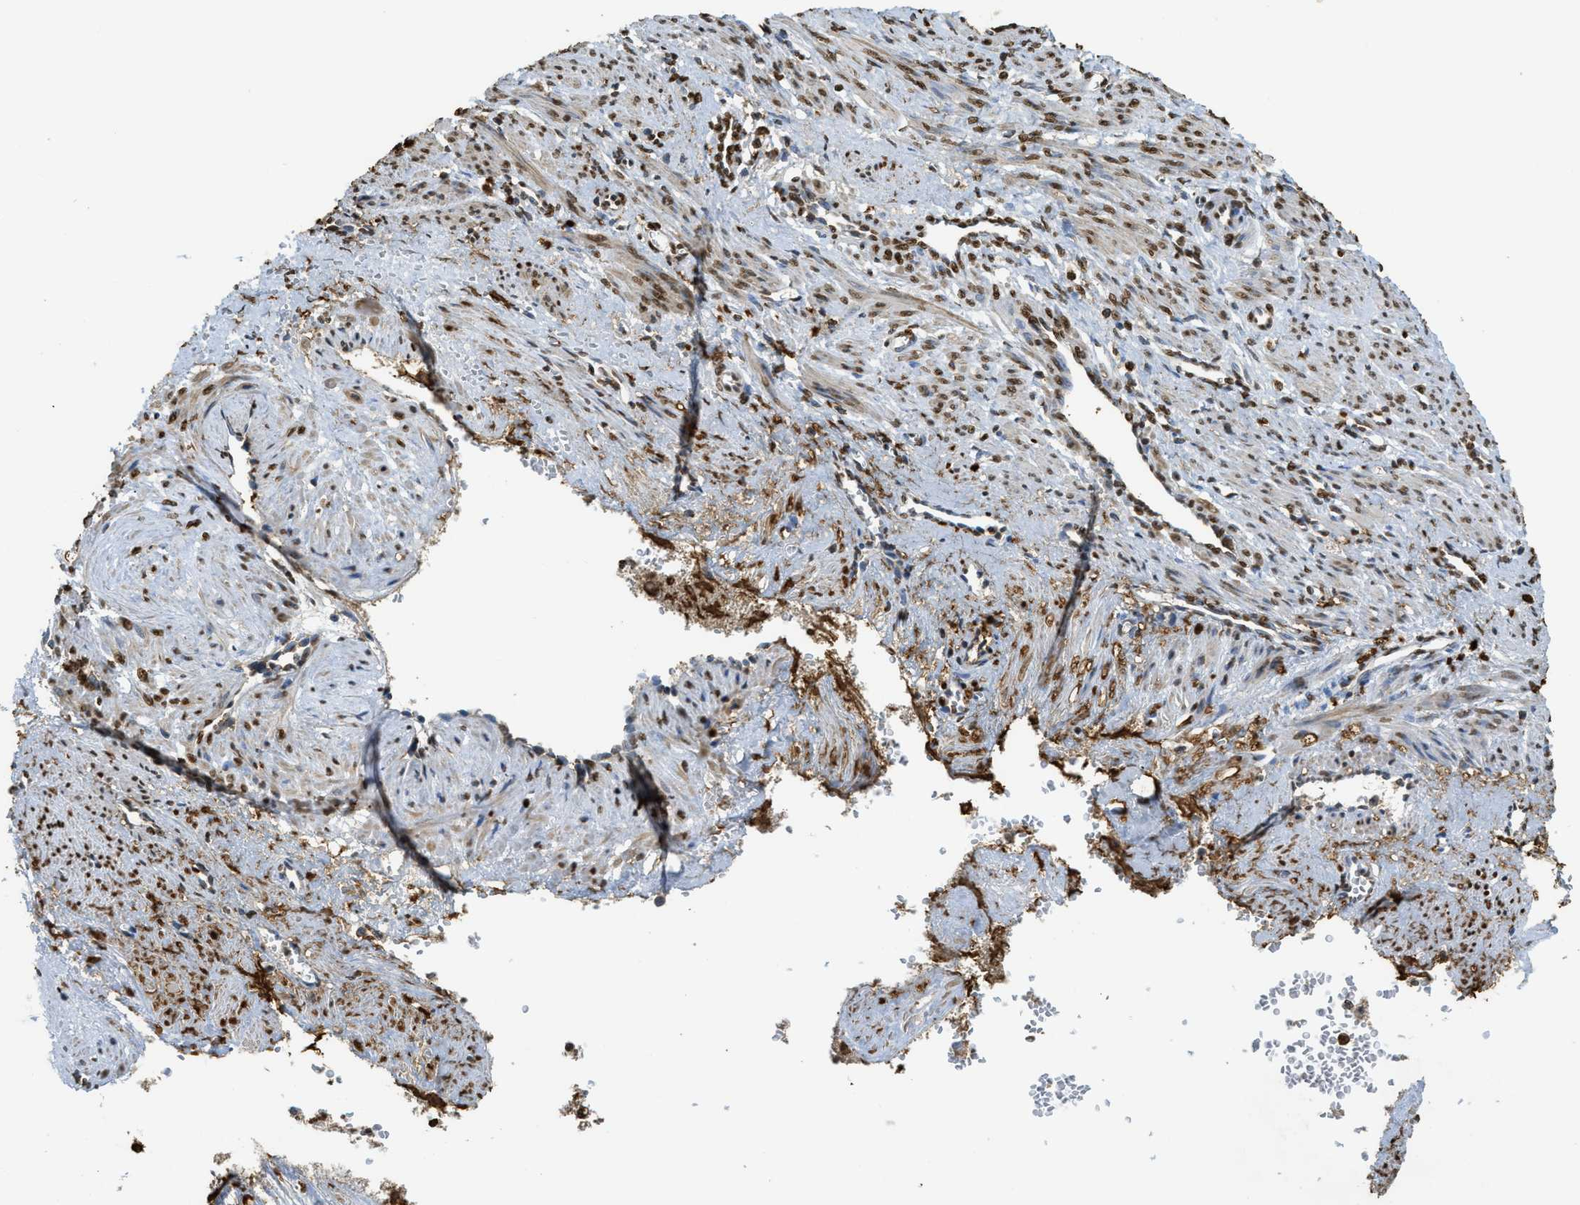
{"staining": {"intensity": "strong", "quantity": "25%-75%", "location": "cytoplasmic/membranous,nuclear"}, "tissue": "smooth muscle", "cell_type": "Smooth muscle cells", "image_type": "normal", "snomed": [{"axis": "morphology", "description": "Normal tissue, NOS"}, {"axis": "topography", "description": "Endometrium"}], "caption": "Smooth muscle cells demonstrate strong cytoplasmic/membranous,nuclear positivity in about 25%-75% of cells in benign smooth muscle.", "gene": "NR5A2", "patient": {"sex": "female", "age": 33}}